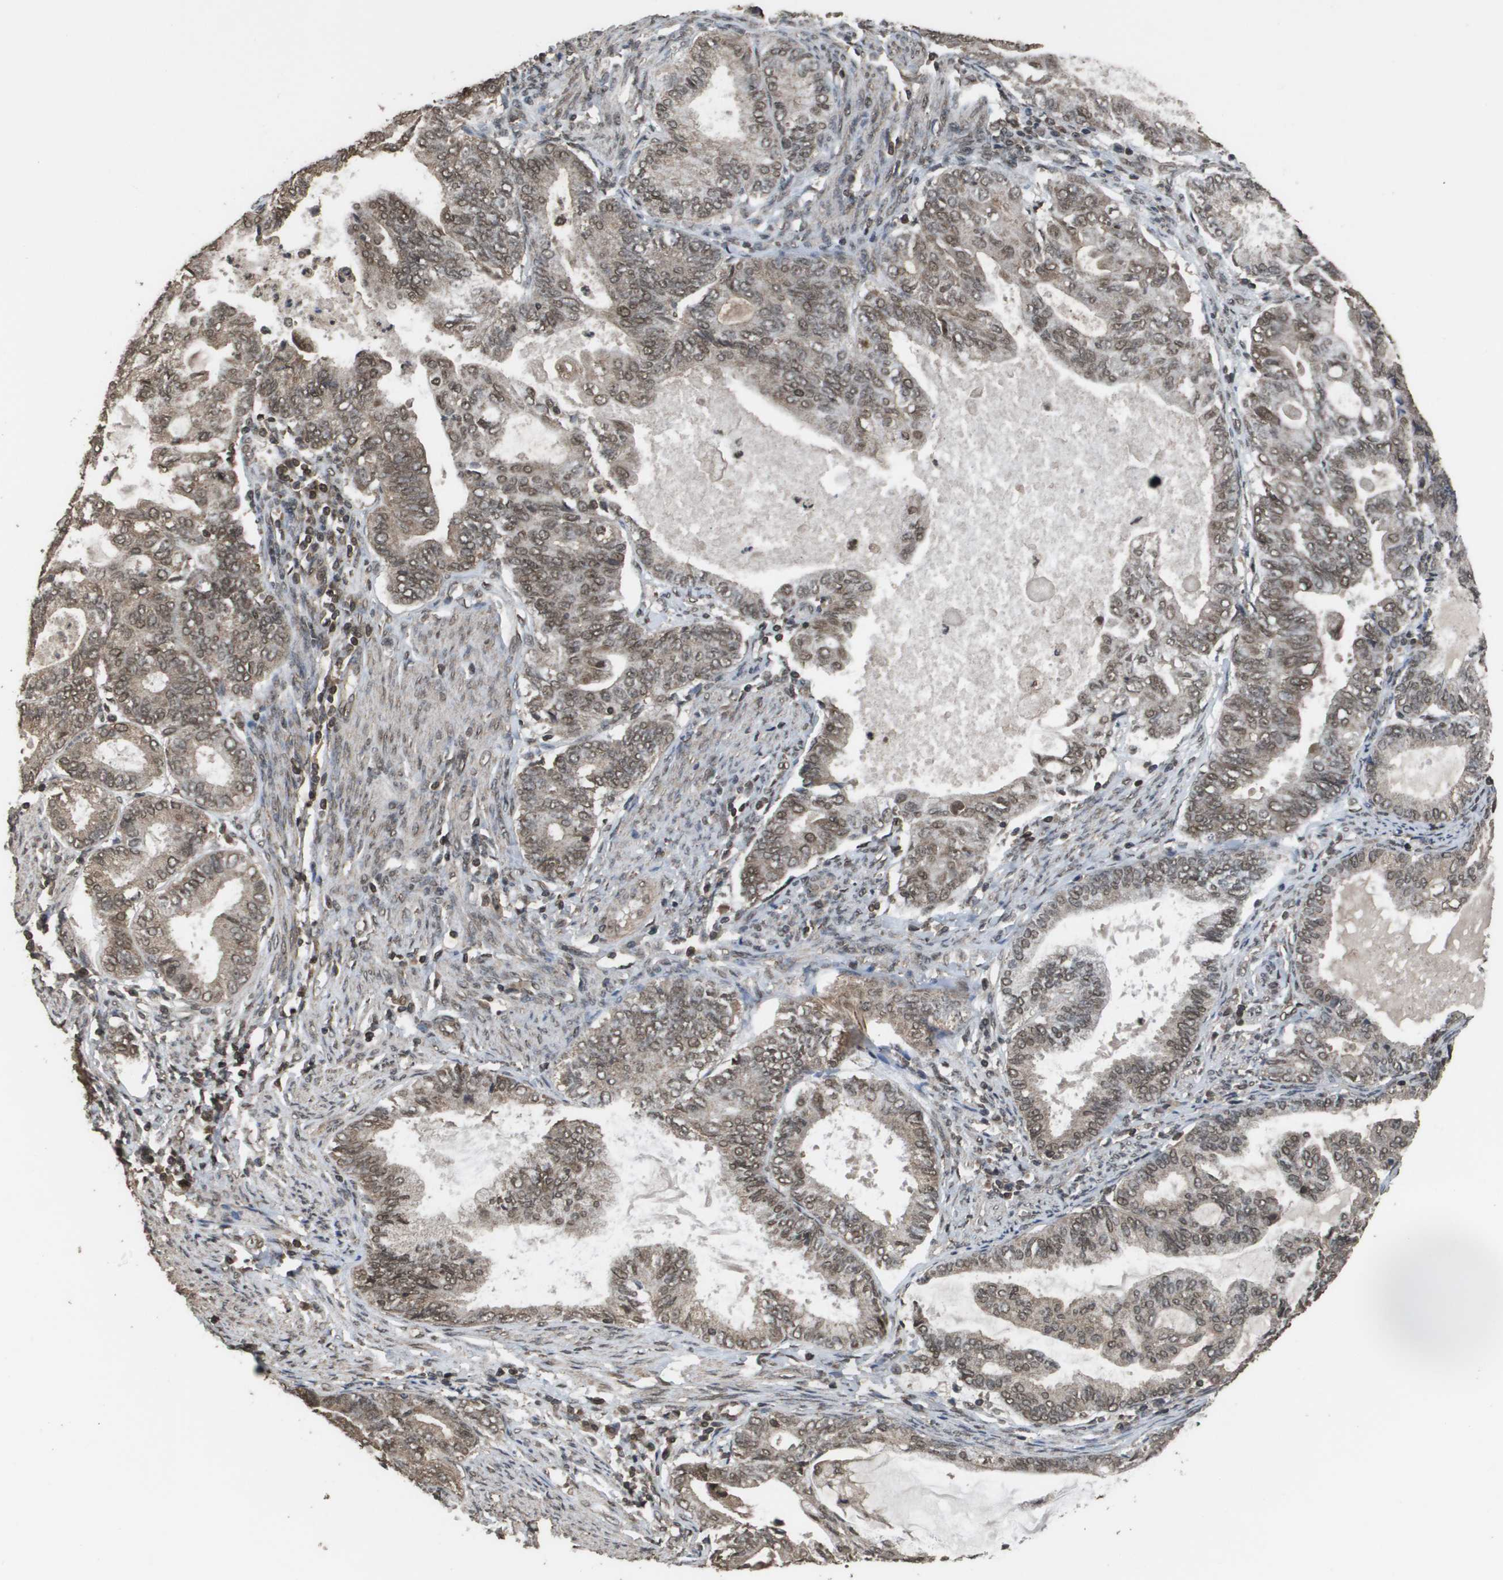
{"staining": {"intensity": "weak", "quantity": ">75%", "location": "cytoplasmic/membranous,nuclear"}, "tissue": "endometrial cancer", "cell_type": "Tumor cells", "image_type": "cancer", "snomed": [{"axis": "morphology", "description": "Adenocarcinoma, NOS"}, {"axis": "topography", "description": "Endometrium"}], "caption": "There is low levels of weak cytoplasmic/membranous and nuclear expression in tumor cells of endometrial cancer (adenocarcinoma), as demonstrated by immunohistochemical staining (brown color).", "gene": "AXIN2", "patient": {"sex": "female", "age": 86}}